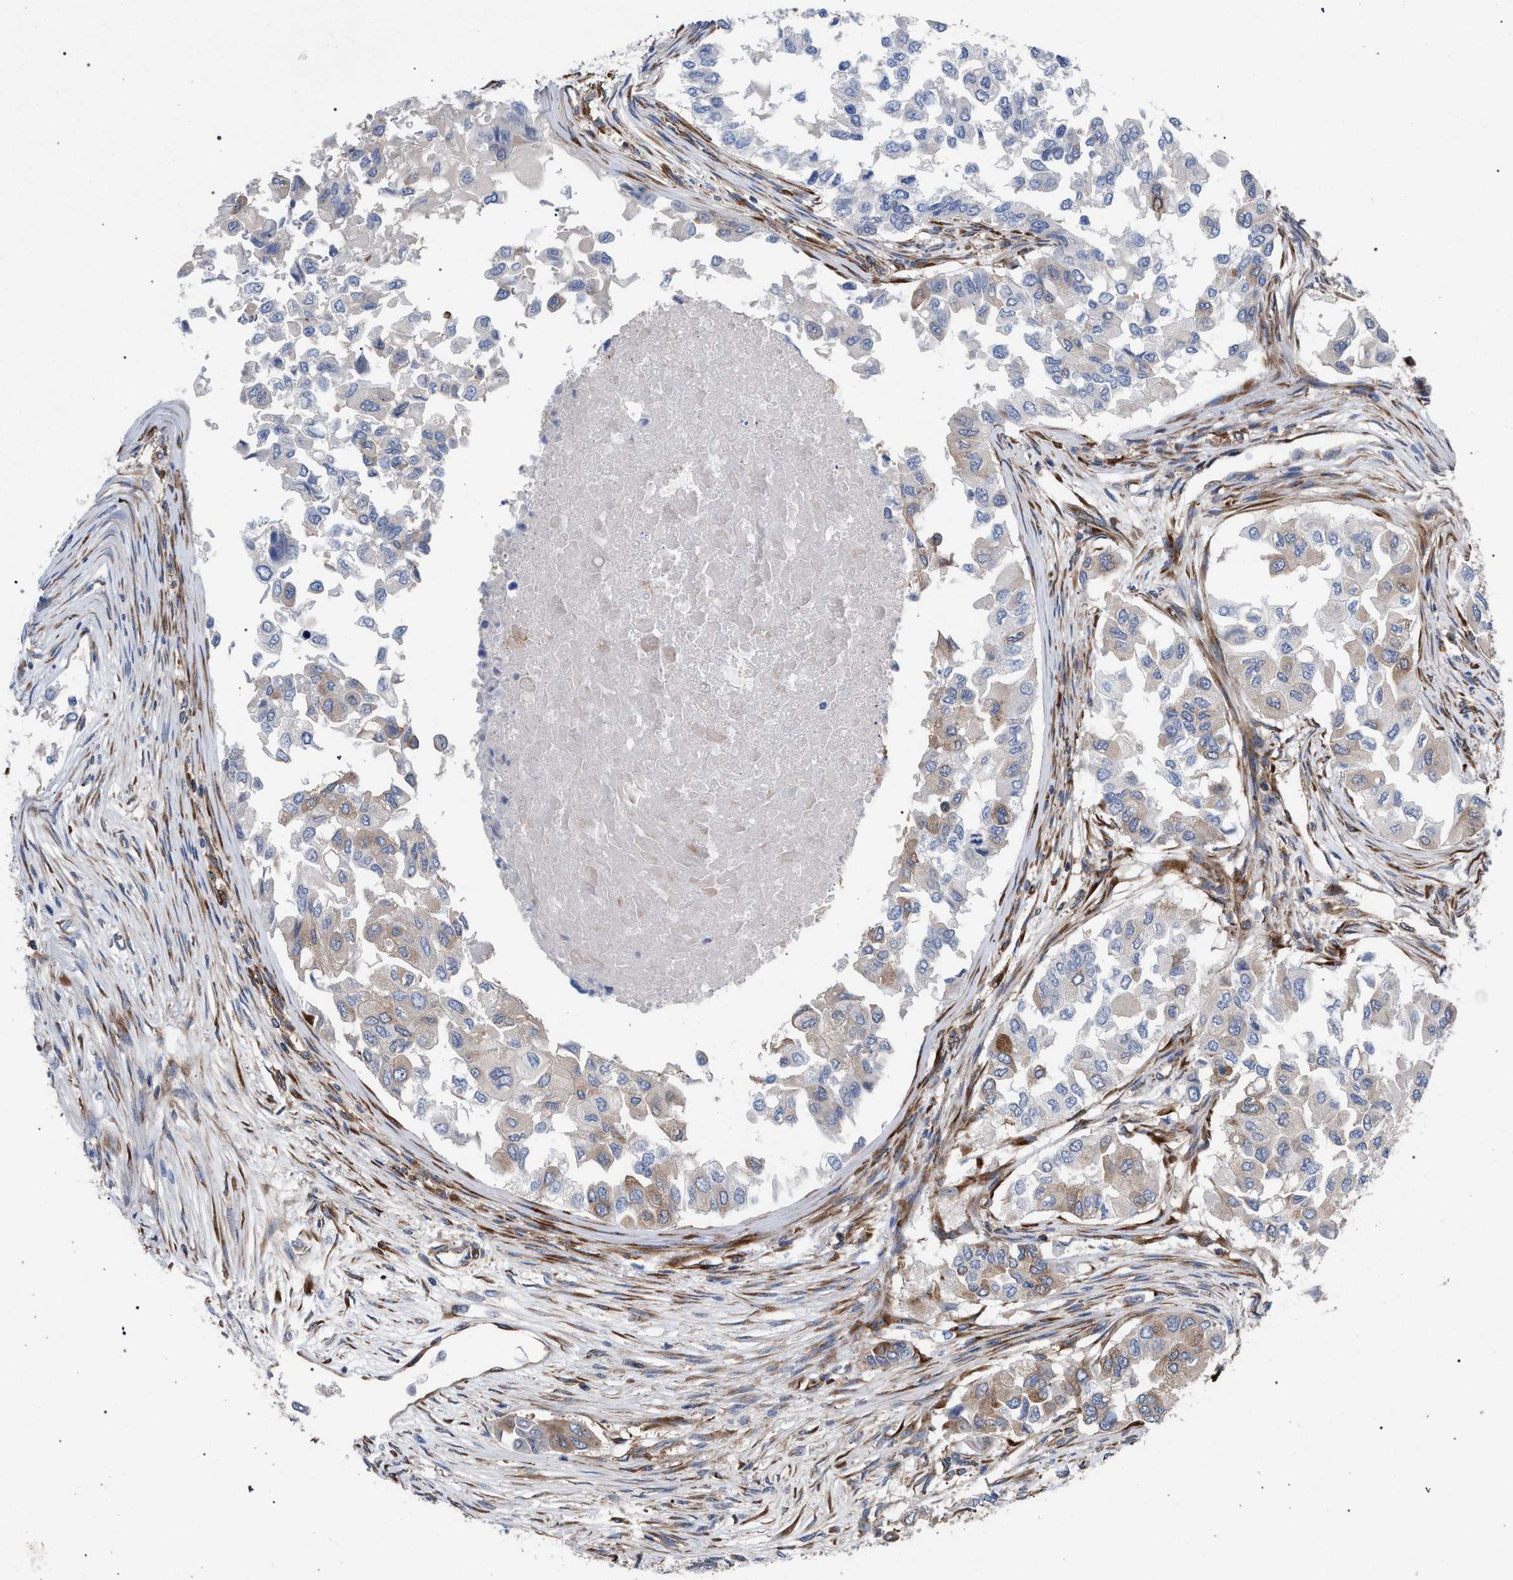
{"staining": {"intensity": "weak", "quantity": "25%-75%", "location": "cytoplasmic/membranous"}, "tissue": "breast cancer", "cell_type": "Tumor cells", "image_type": "cancer", "snomed": [{"axis": "morphology", "description": "Normal tissue, NOS"}, {"axis": "morphology", "description": "Duct carcinoma"}, {"axis": "topography", "description": "Breast"}], "caption": "Immunohistochemistry (IHC) of human breast invasive ductal carcinoma reveals low levels of weak cytoplasmic/membranous expression in approximately 25%-75% of tumor cells.", "gene": "CDR2L", "patient": {"sex": "female", "age": 49}}